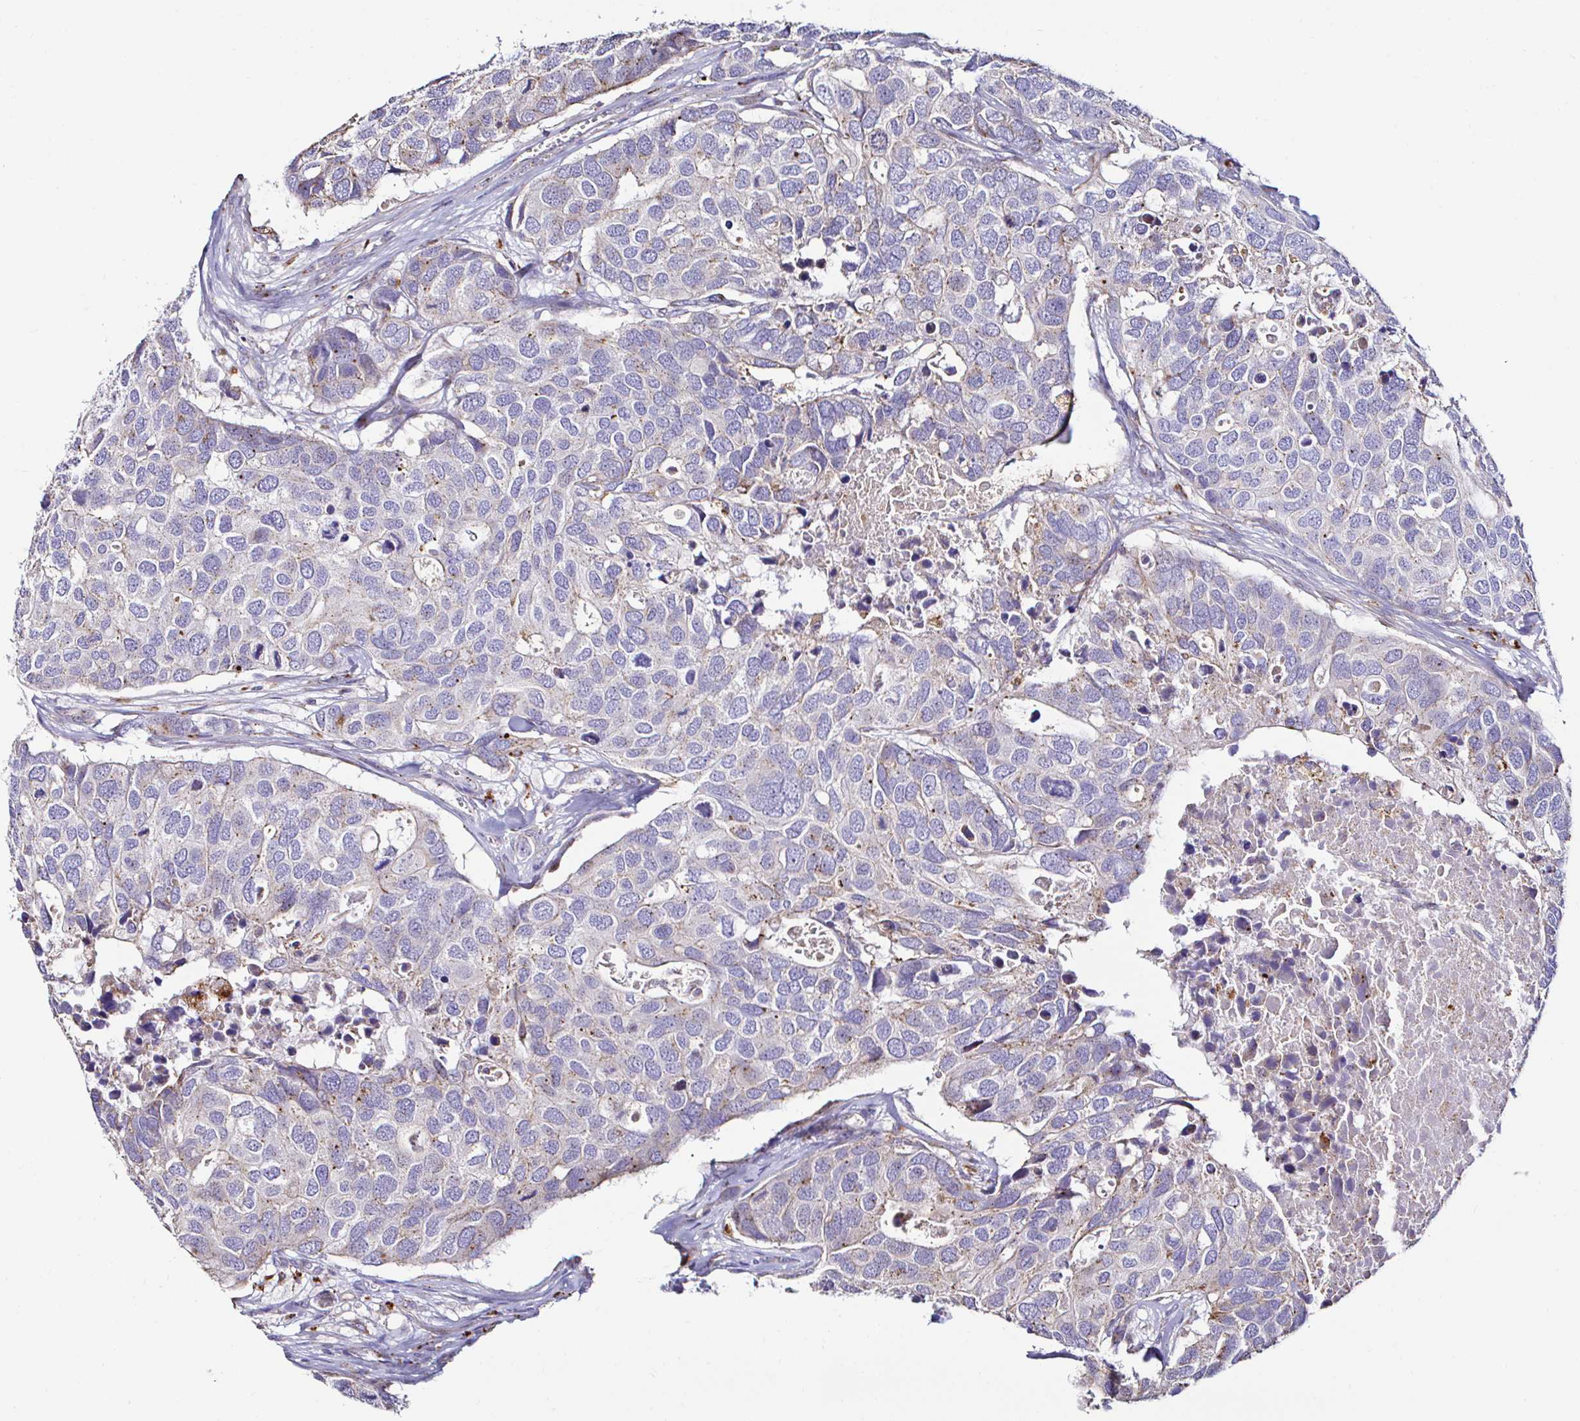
{"staining": {"intensity": "negative", "quantity": "none", "location": "none"}, "tissue": "breast cancer", "cell_type": "Tumor cells", "image_type": "cancer", "snomed": [{"axis": "morphology", "description": "Duct carcinoma"}, {"axis": "topography", "description": "Breast"}], "caption": "High magnification brightfield microscopy of breast intraductal carcinoma stained with DAB (3,3'-diaminobenzidine) (brown) and counterstained with hematoxylin (blue): tumor cells show no significant positivity.", "gene": "GALNS", "patient": {"sex": "female", "age": 83}}